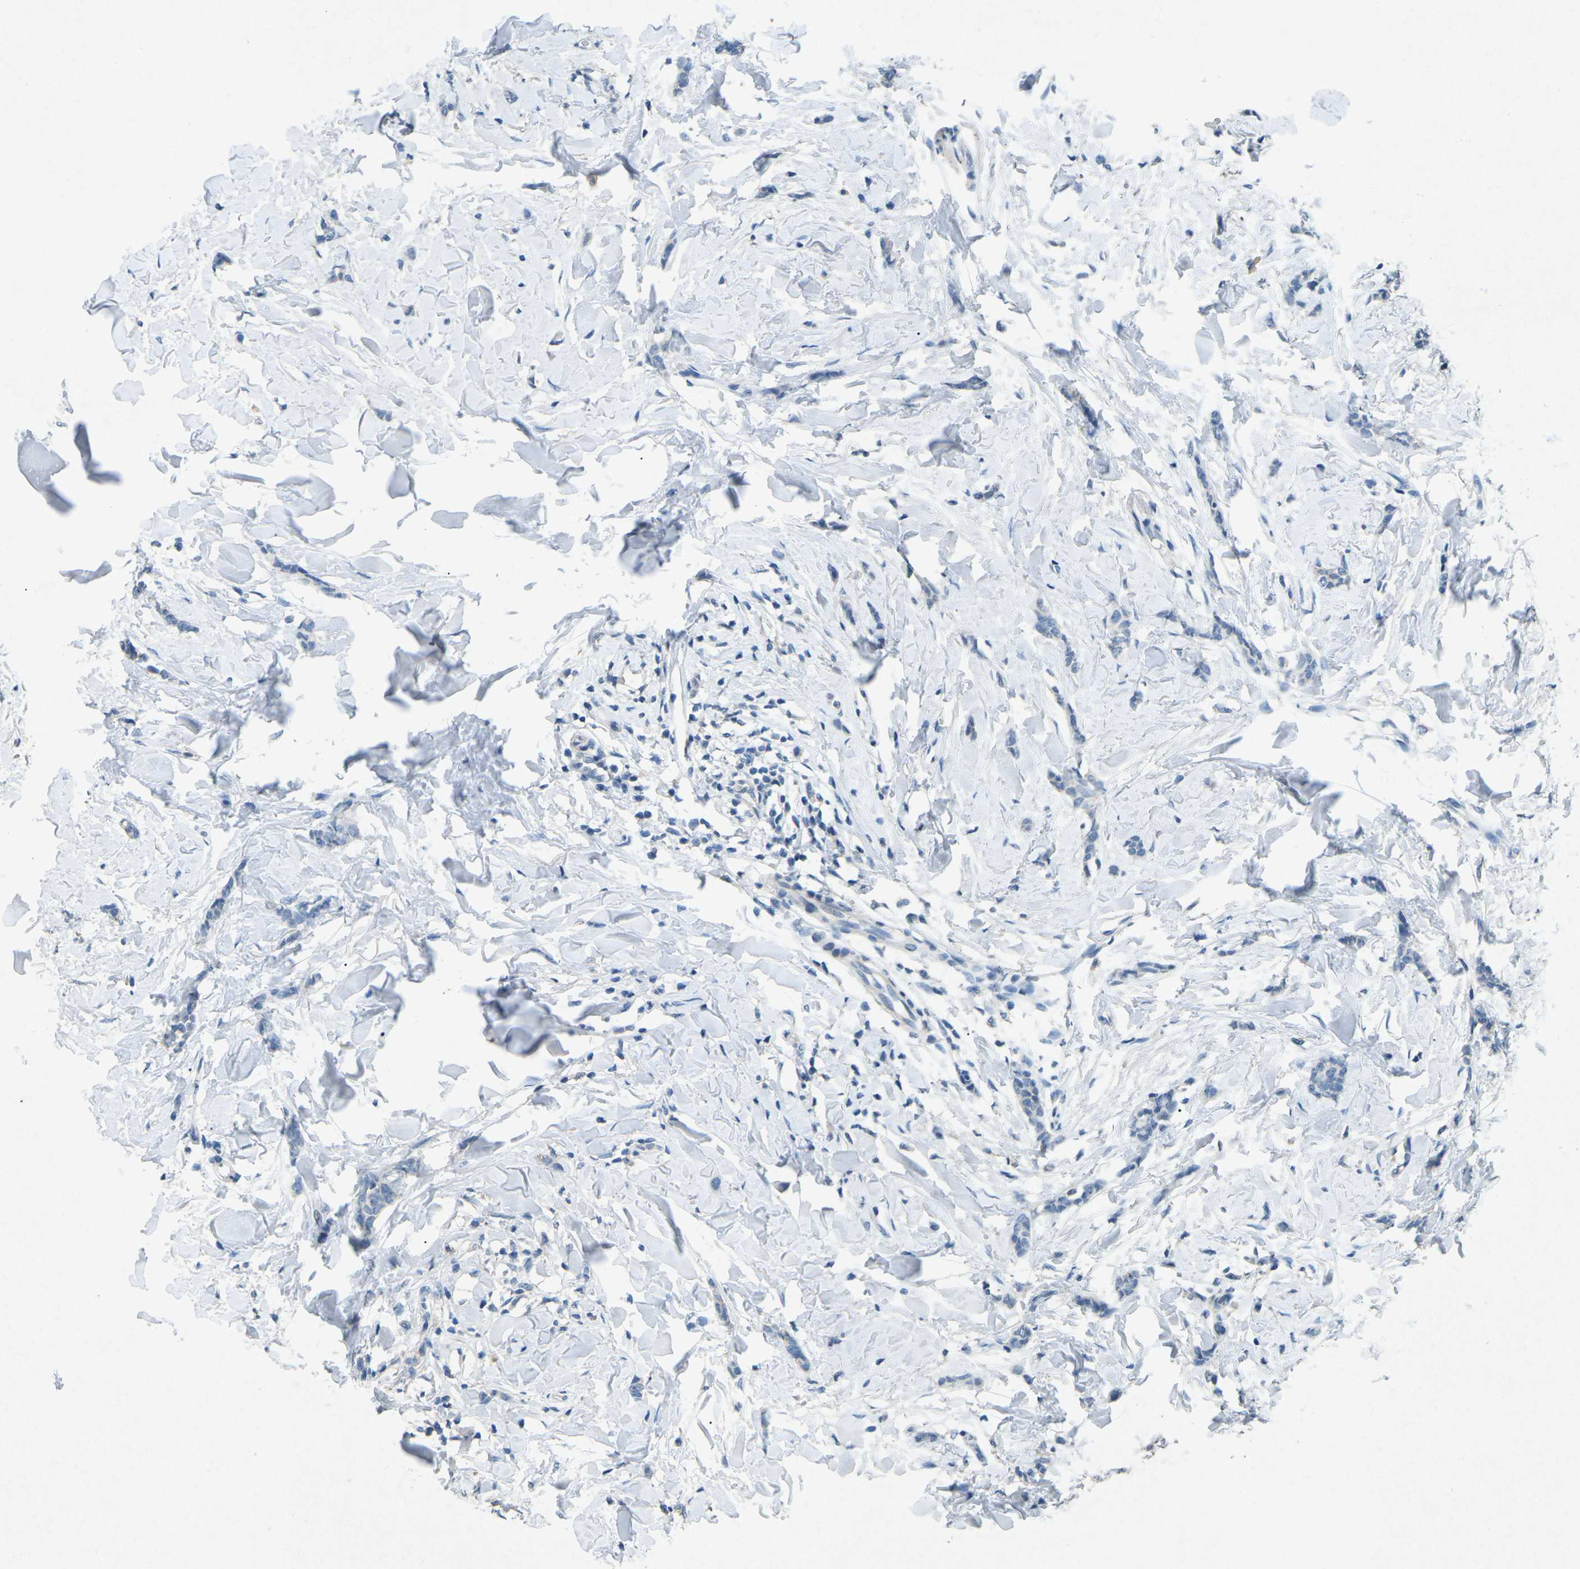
{"staining": {"intensity": "negative", "quantity": "none", "location": "none"}, "tissue": "breast cancer", "cell_type": "Tumor cells", "image_type": "cancer", "snomed": [{"axis": "morphology", "description": "Lobular carcinoma"}, {"axis": "topography", "description": "Skin"}, {"axis": "topography", "description": "Breast"}], "caption": "An image of human breast cancer is negative for staining in tumor cells. The staining was performed using DAB to visualize the protein expression in brown, while the nuclei were stained in blue with hematoxylin (Magnification: 20x).", "gene": "A1BG", "patient": {"sex": "female", "age": 46}}